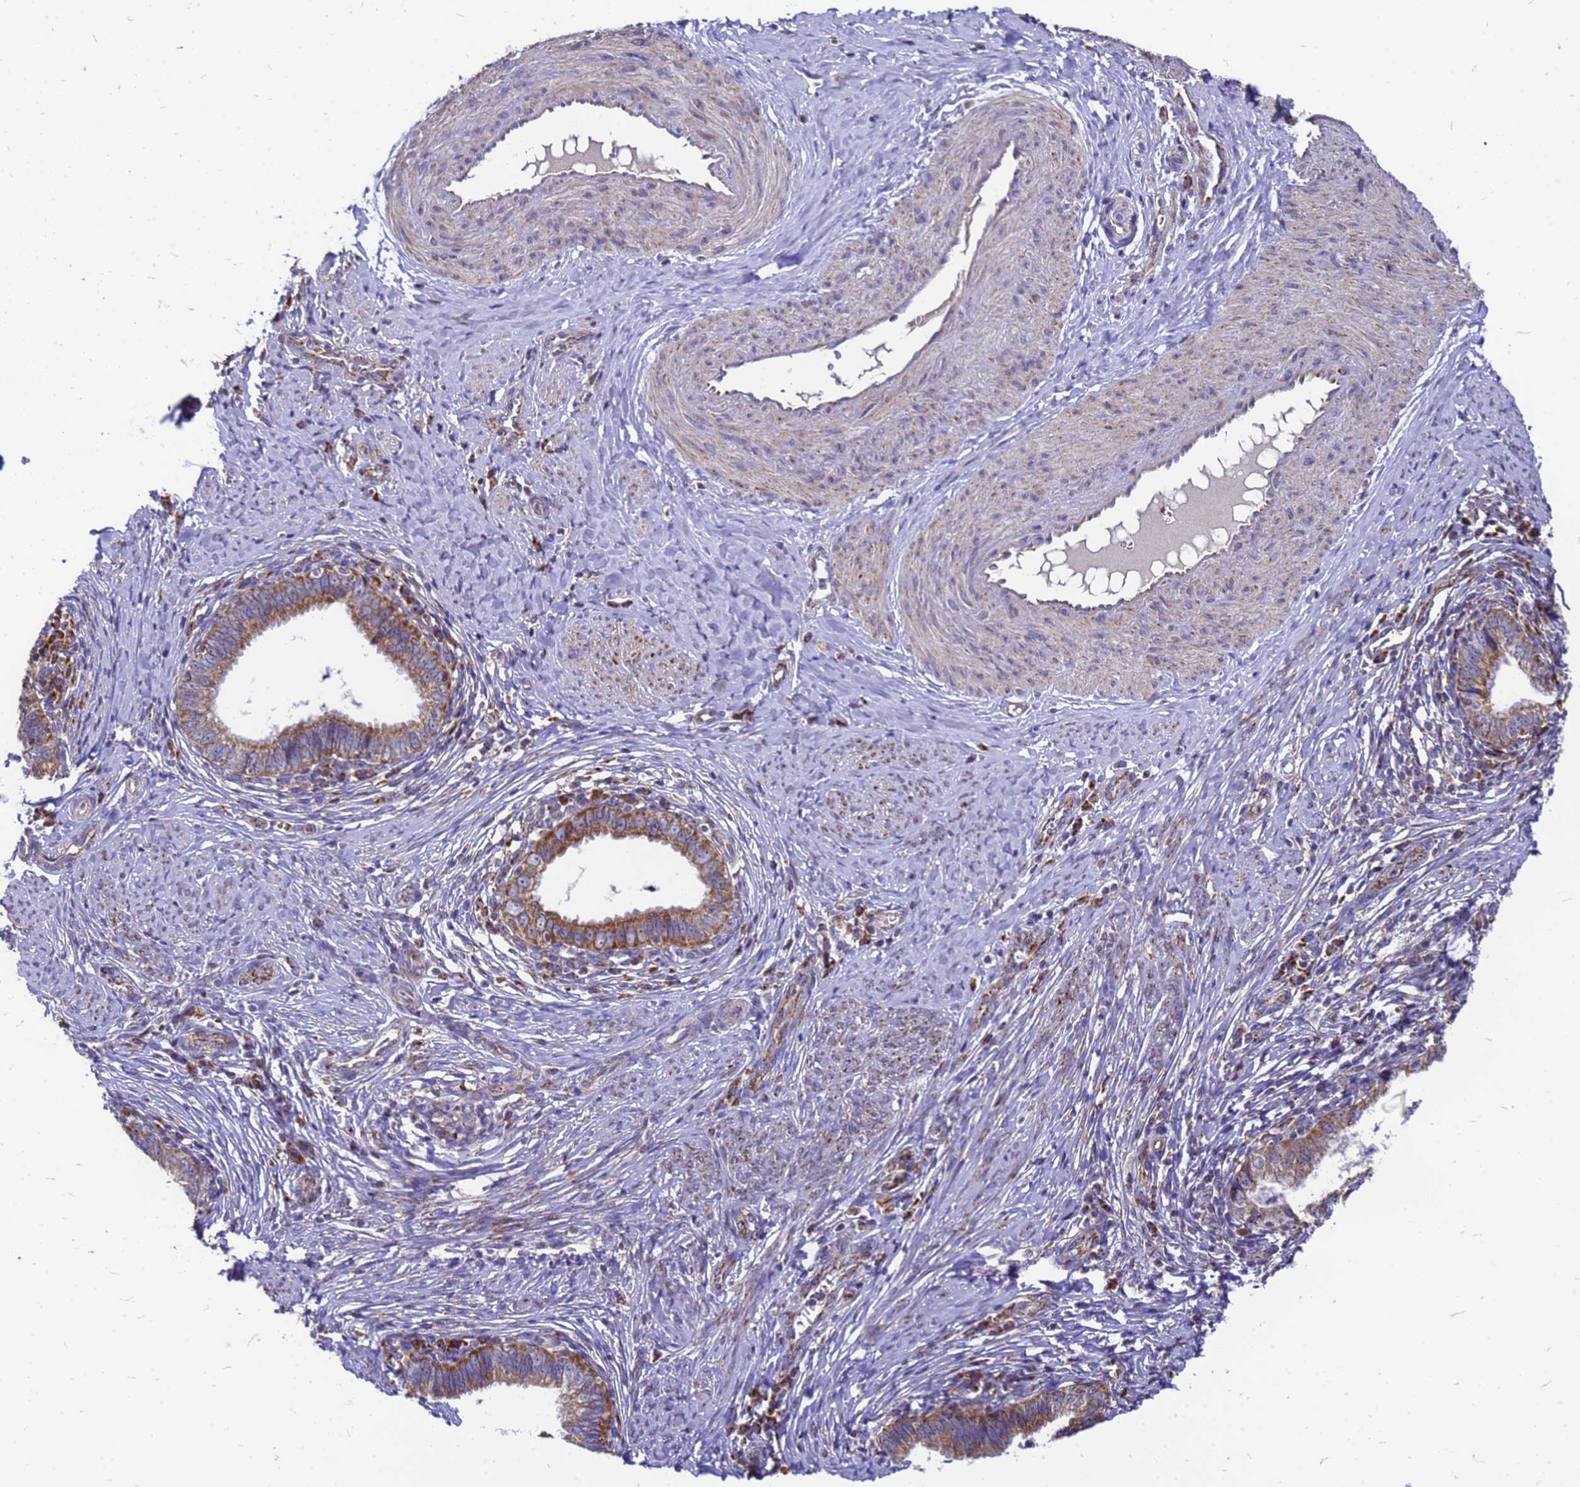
{"staining": {"intensity": "moderate", "quantity": ">75%", "location": "cytoplasmic/membranous"}, "tissue": "cervical cancer", "cell_type": "Tumor cells", "image_type": "cancer", "snomed": [{"axis": "morphology", "description": "Adenocarcinoma, NOS"}, {"axis": "topography", "description": "Cervix"}], "caption": "Immunohistochemistry photomicrograph of human cervical adenocarcinoma stained for a protein (brown), which demonstrates medium levels of moderate cytoplasmic/membranous expression in about >75% of tumor cells.", "gene": "CMC4", "patient": {"sex": "female", "age": 36}}